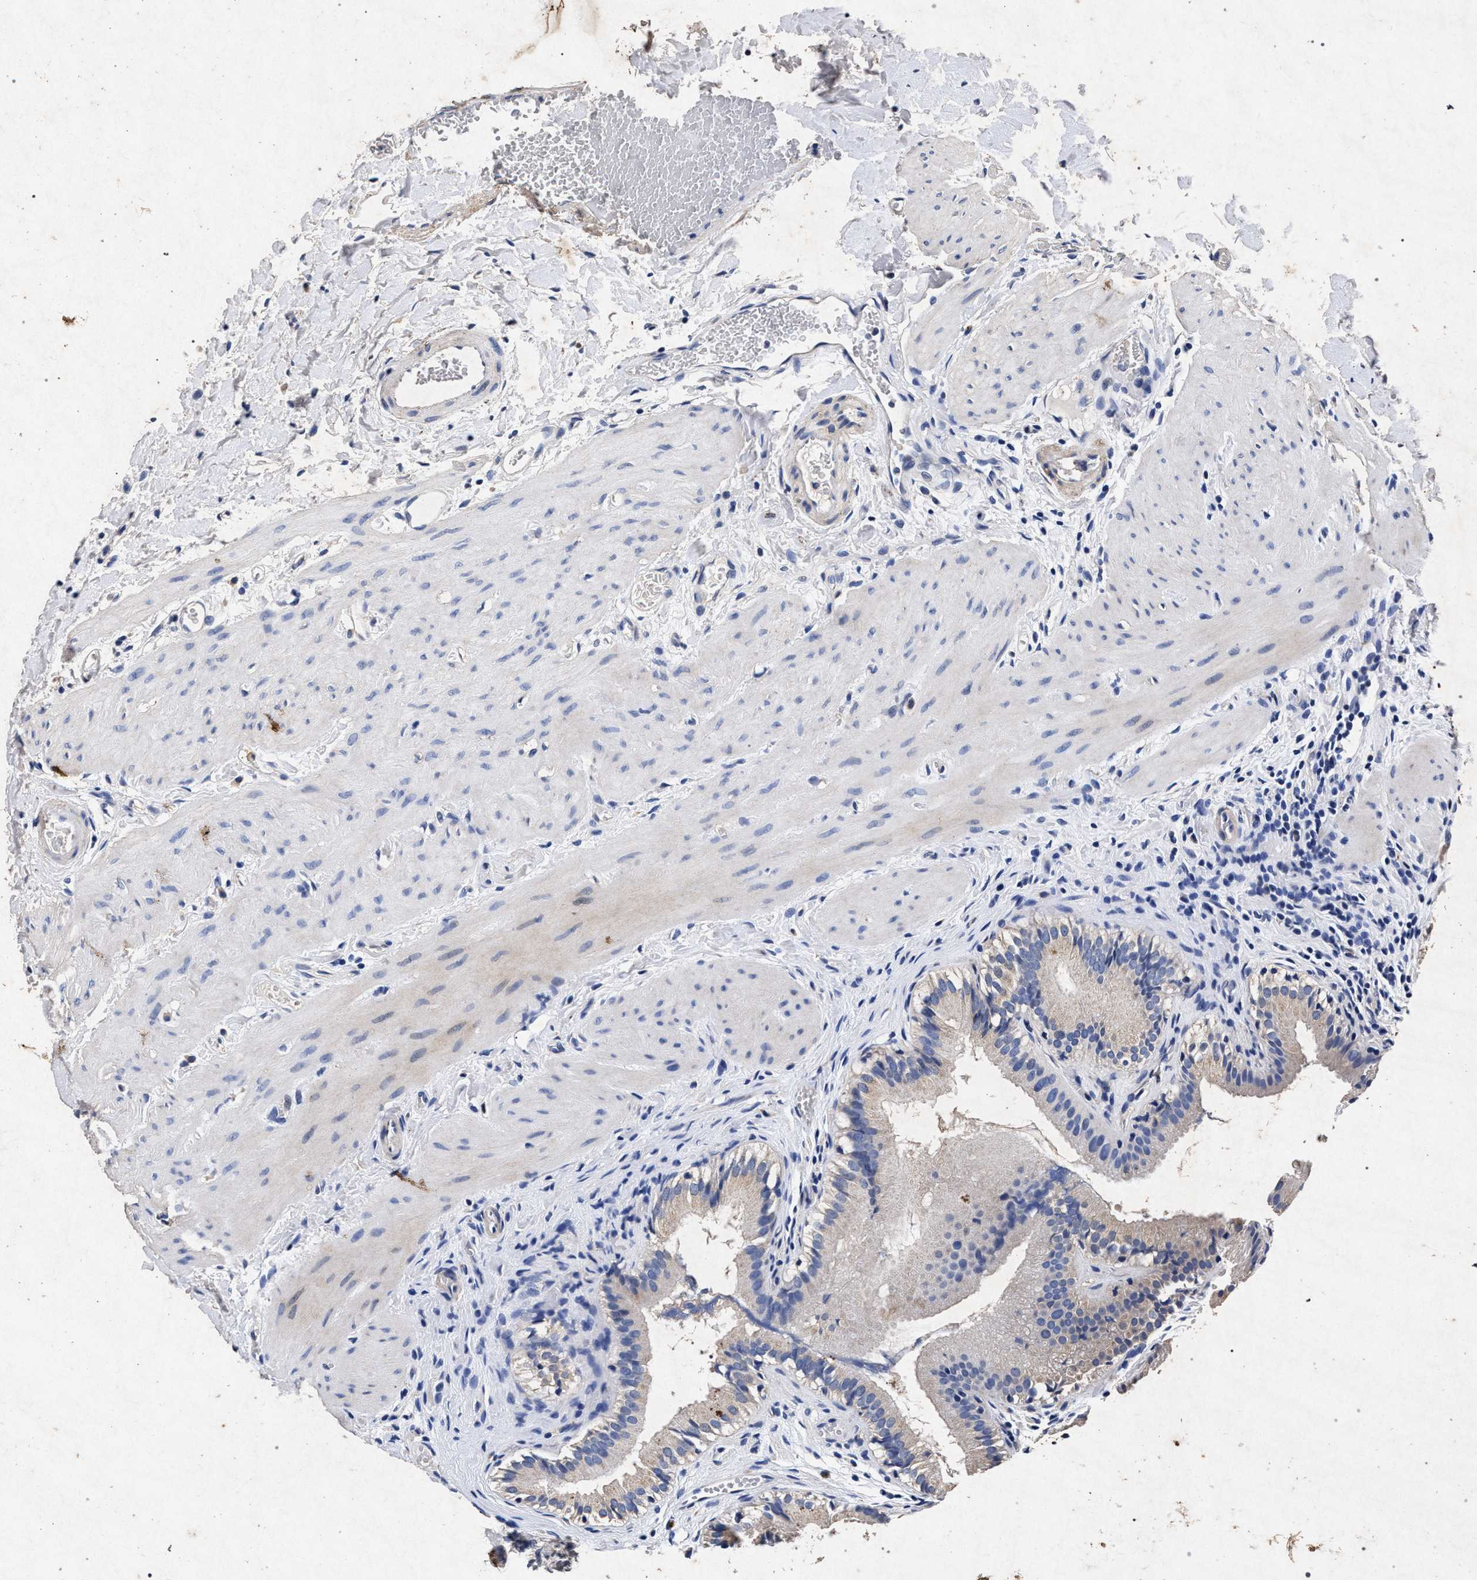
{"staining": {"intensity": "weak", "quantity": "<25%", "location": "cytoplasmic/membranous"}, "tissue": "gallbladder", "cell_type": "Glandular cells", "image_type": "normal", "snomed": [{"axis": "morphology", "description": "Normal tissue, NOS"}, {"axis": "topography", "description": "Gallbladder"}], "caption": "Micrograph shows no significant protein positivity in glandular cells of unremarkable gallbladder. (DAB (3,3'-diaminobenzidine) IHC, high magnification).", "gene": "ATP1A2", "patient": {"sex": "female", "age": 26}}